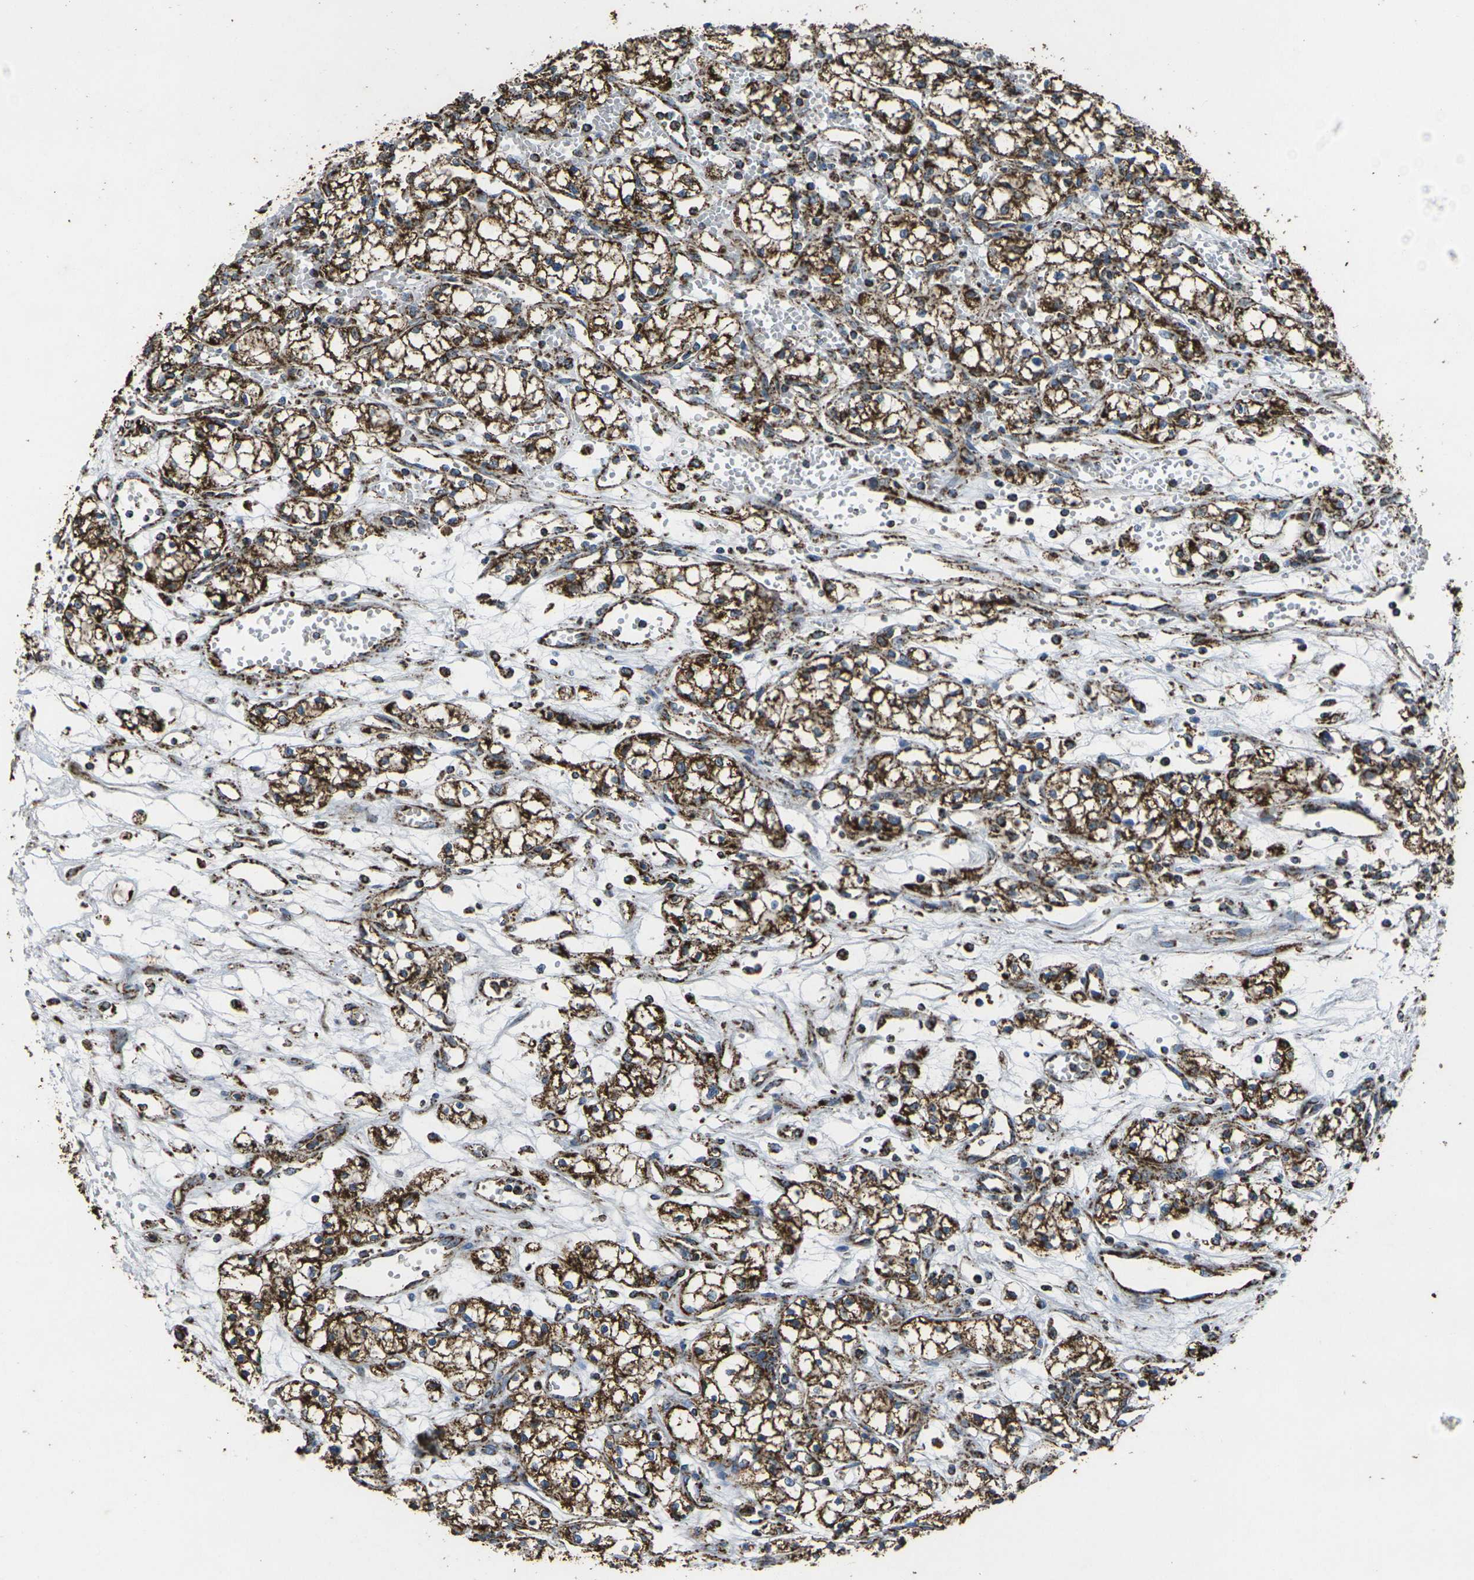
{"staining": {"intensity": "strong", "quantity": ">75%", "location": "cytoplasmic/membranous"}, "tissue": "renal cancer", "cell_type": "Tumor cells", "image_type": "cancer", "snomed": [{"axis": "morphology", "description": "Normal tissue, NOS"}, {"axis": "morphology", "description": "Adenocarcinoma, NOS"}, {"axis": "topography", "description": "Kidney"}], "caption": "Protein staining of renal adenocarcinoma tissue displays strong cytoplasmic/membranous expression in approximately >75% of tumor cells.", "gene": "KLHL5", "patient": {"sex": "male", "age": 59}}